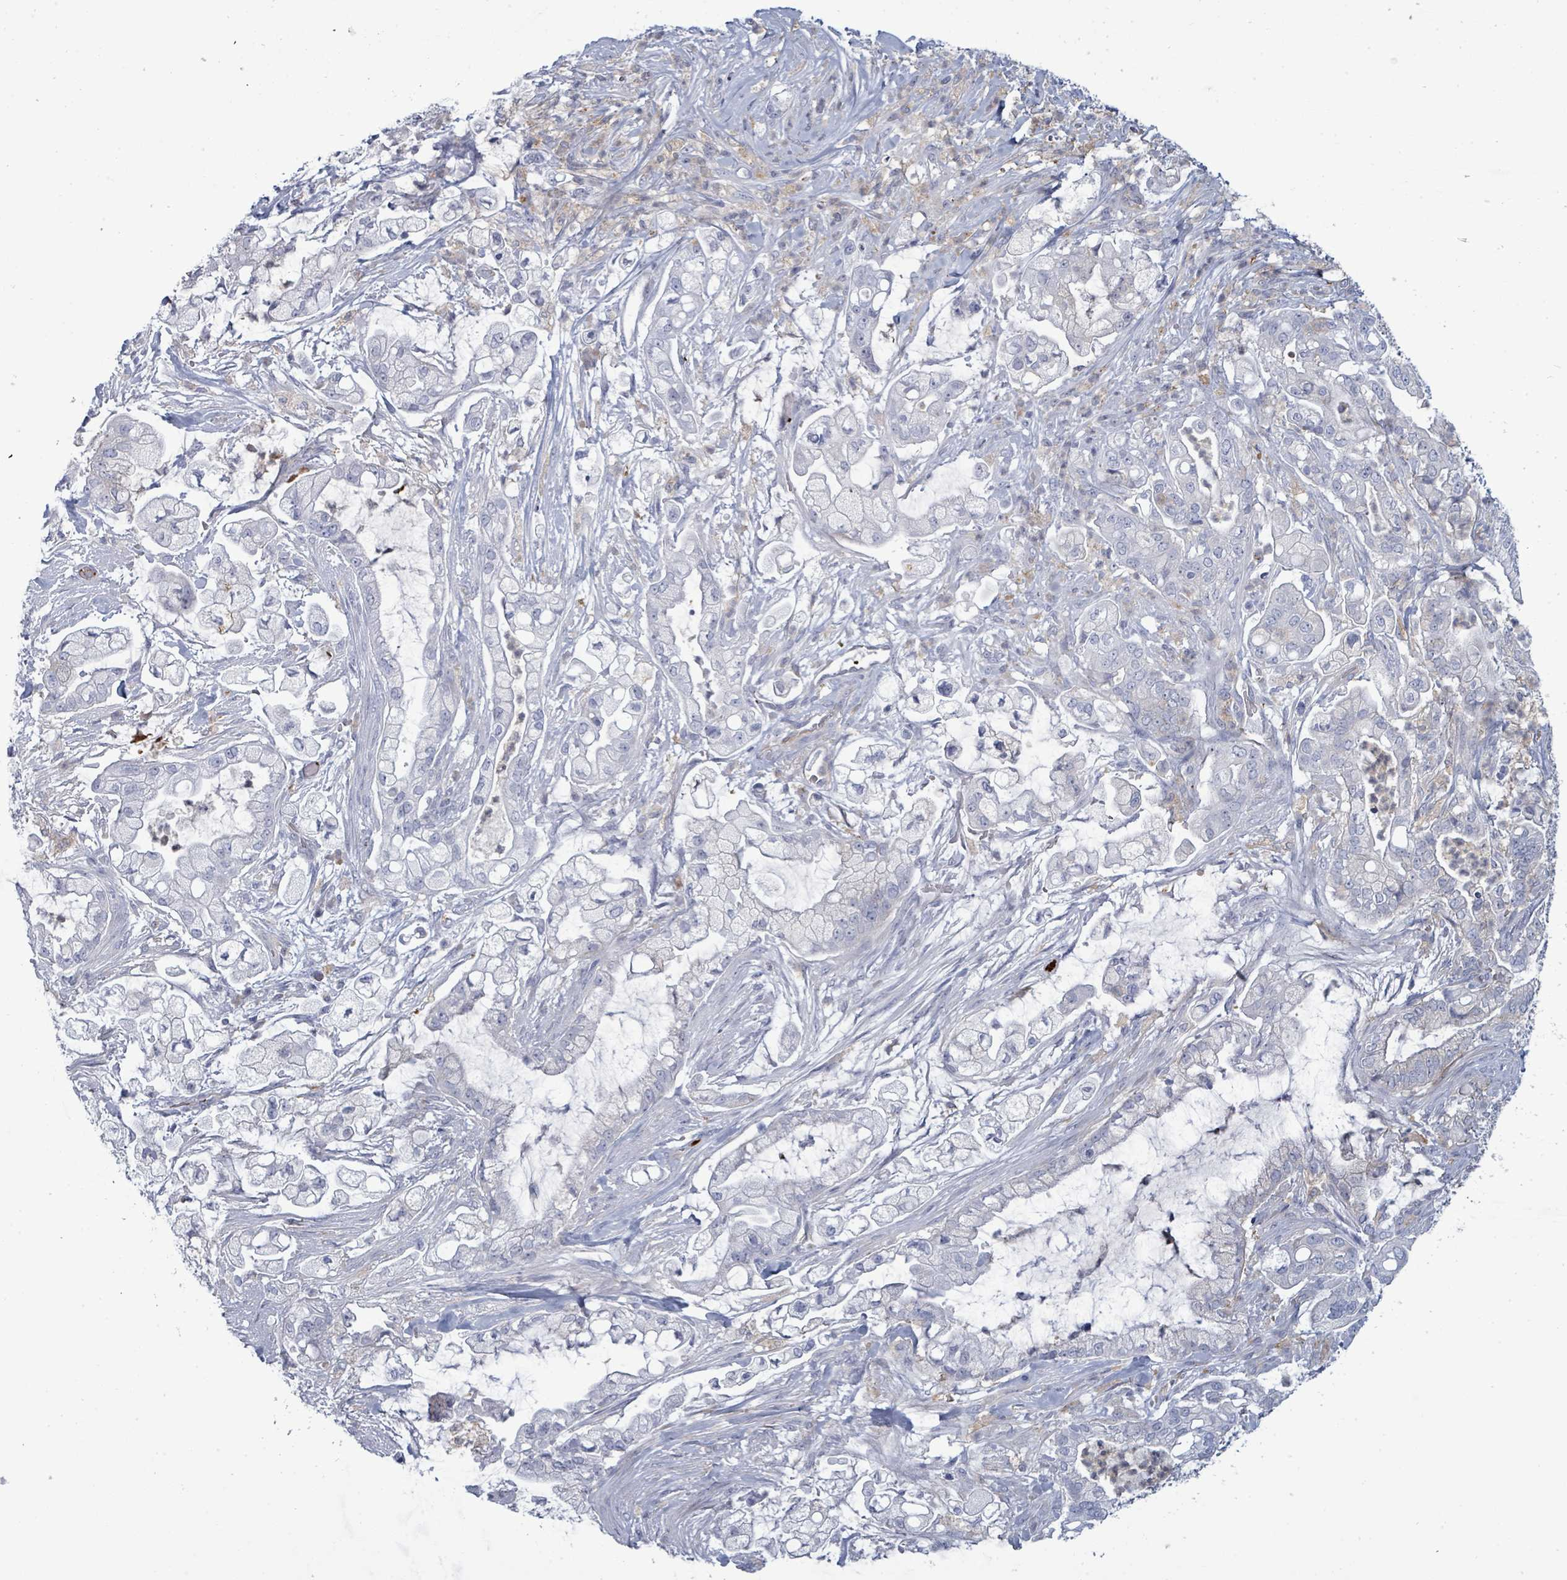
{"staining": {"intensity": "negative", "quantity": "none", "location": "none"}, "tissue": "pancreatic cancer", "cell_type": "Tumor cells", "image_type": "cancer", "snomed": [{"axis": "morphology", "description": "Adenocarcinoma, NOS"}, {"axis": "topography", "description": "Pancreas"}], "caption": "Tumor cells show no significant staining in pancreatic cancer.", "gene": "NDST2", "patient": {"sex": "female", "age": 69}}